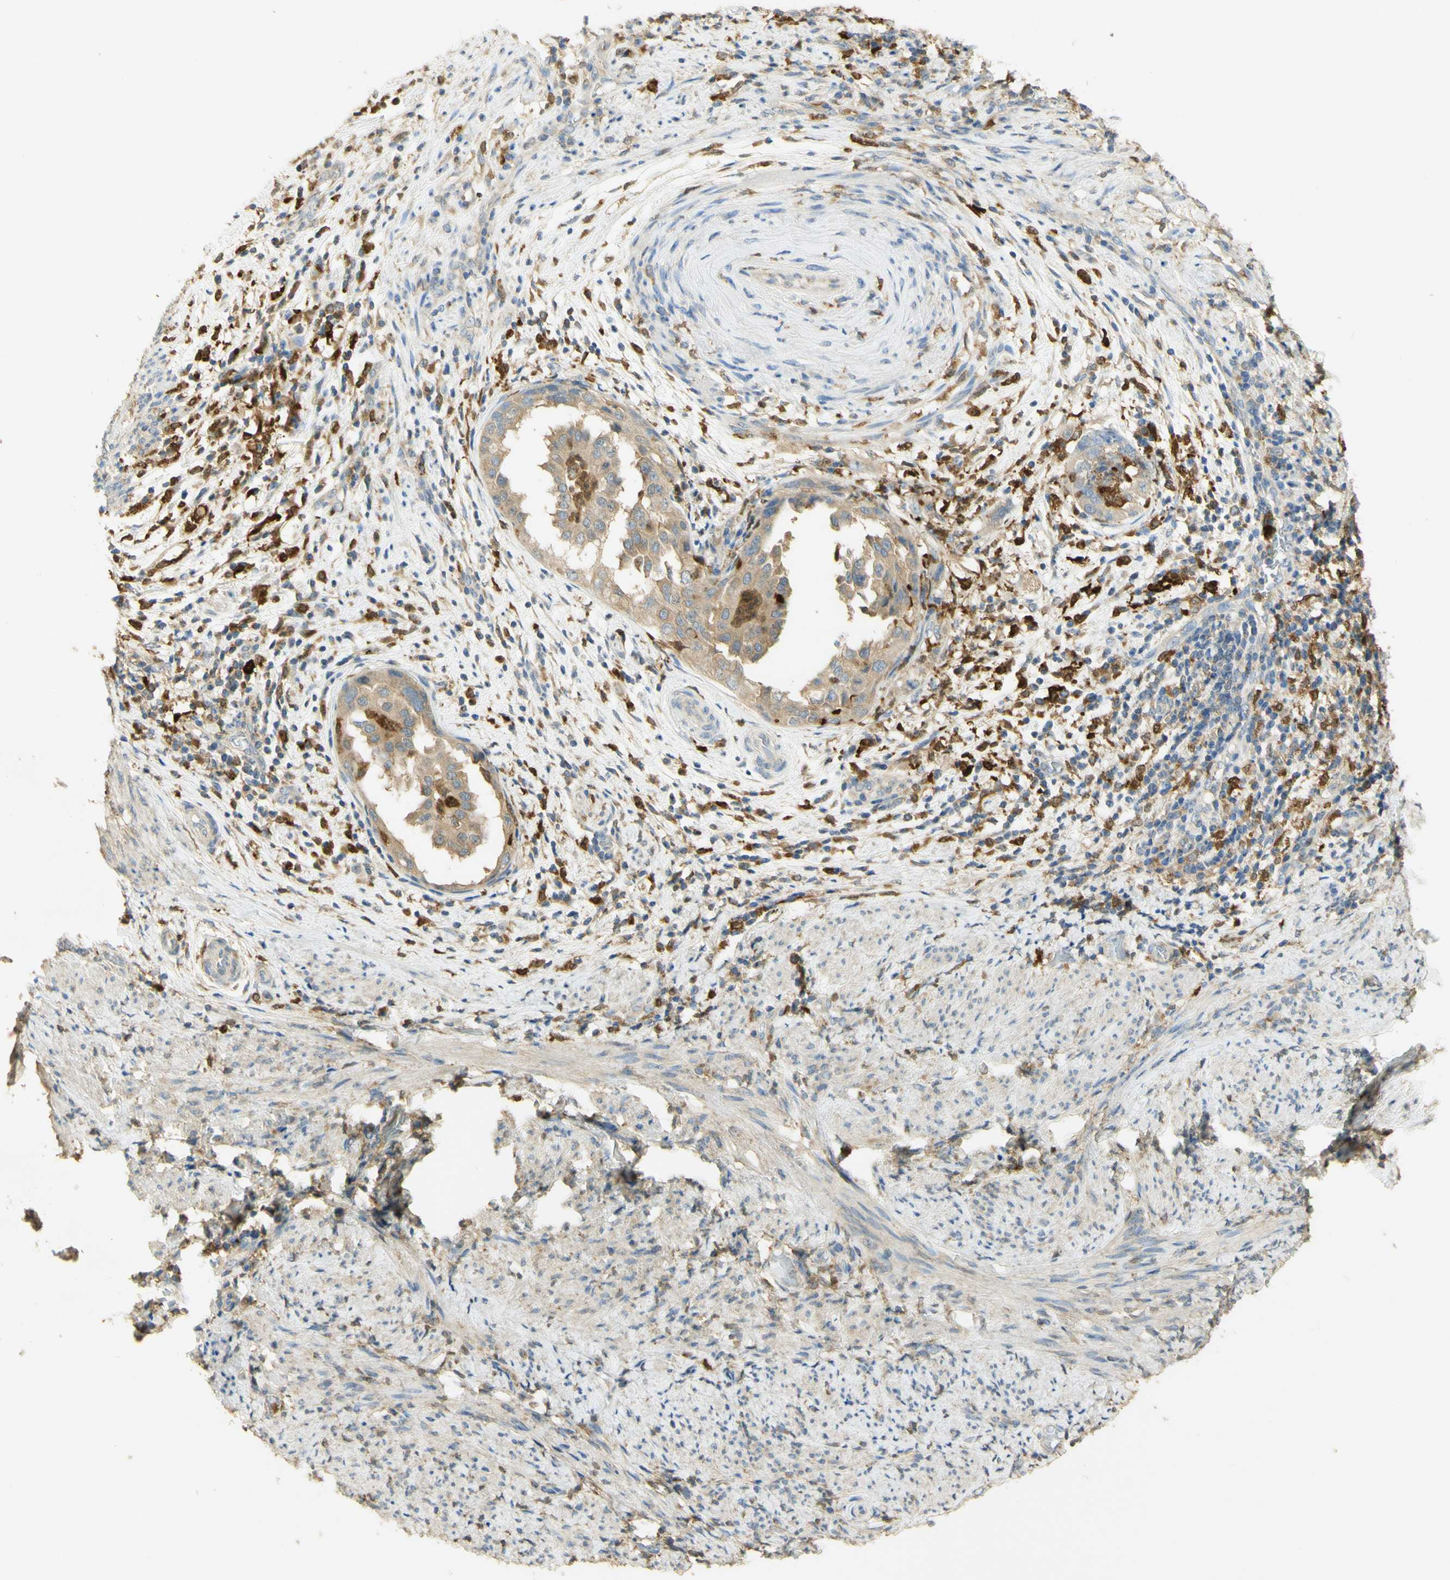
{"staining": {"intensity": "weak", "quantity": ">75%", "location": "cytoplasmic/membranous"}, "tissue": "endometrial cancer", "cell_type": "Tumor cells", "image_type": "cancer", "snomed": [{"axis": "morphology", "description": "Adenocarcinoma, NOS"}, {"axis": "topography", "description": "Endometrium"}], "caption": "The micrograph exhibits a brown stain indicating the presence of a protein in the cytoplasmic/membranous of tumor cells in endometrial cancer. The protein is stained brown, and the nuclei are stained in blue (DAB (3,3'-diaminobenzidine) IHC with brightfield microscopy, high magnification).", "gene": "PAK1", "patient": {"sex": "female", "age": 85}}